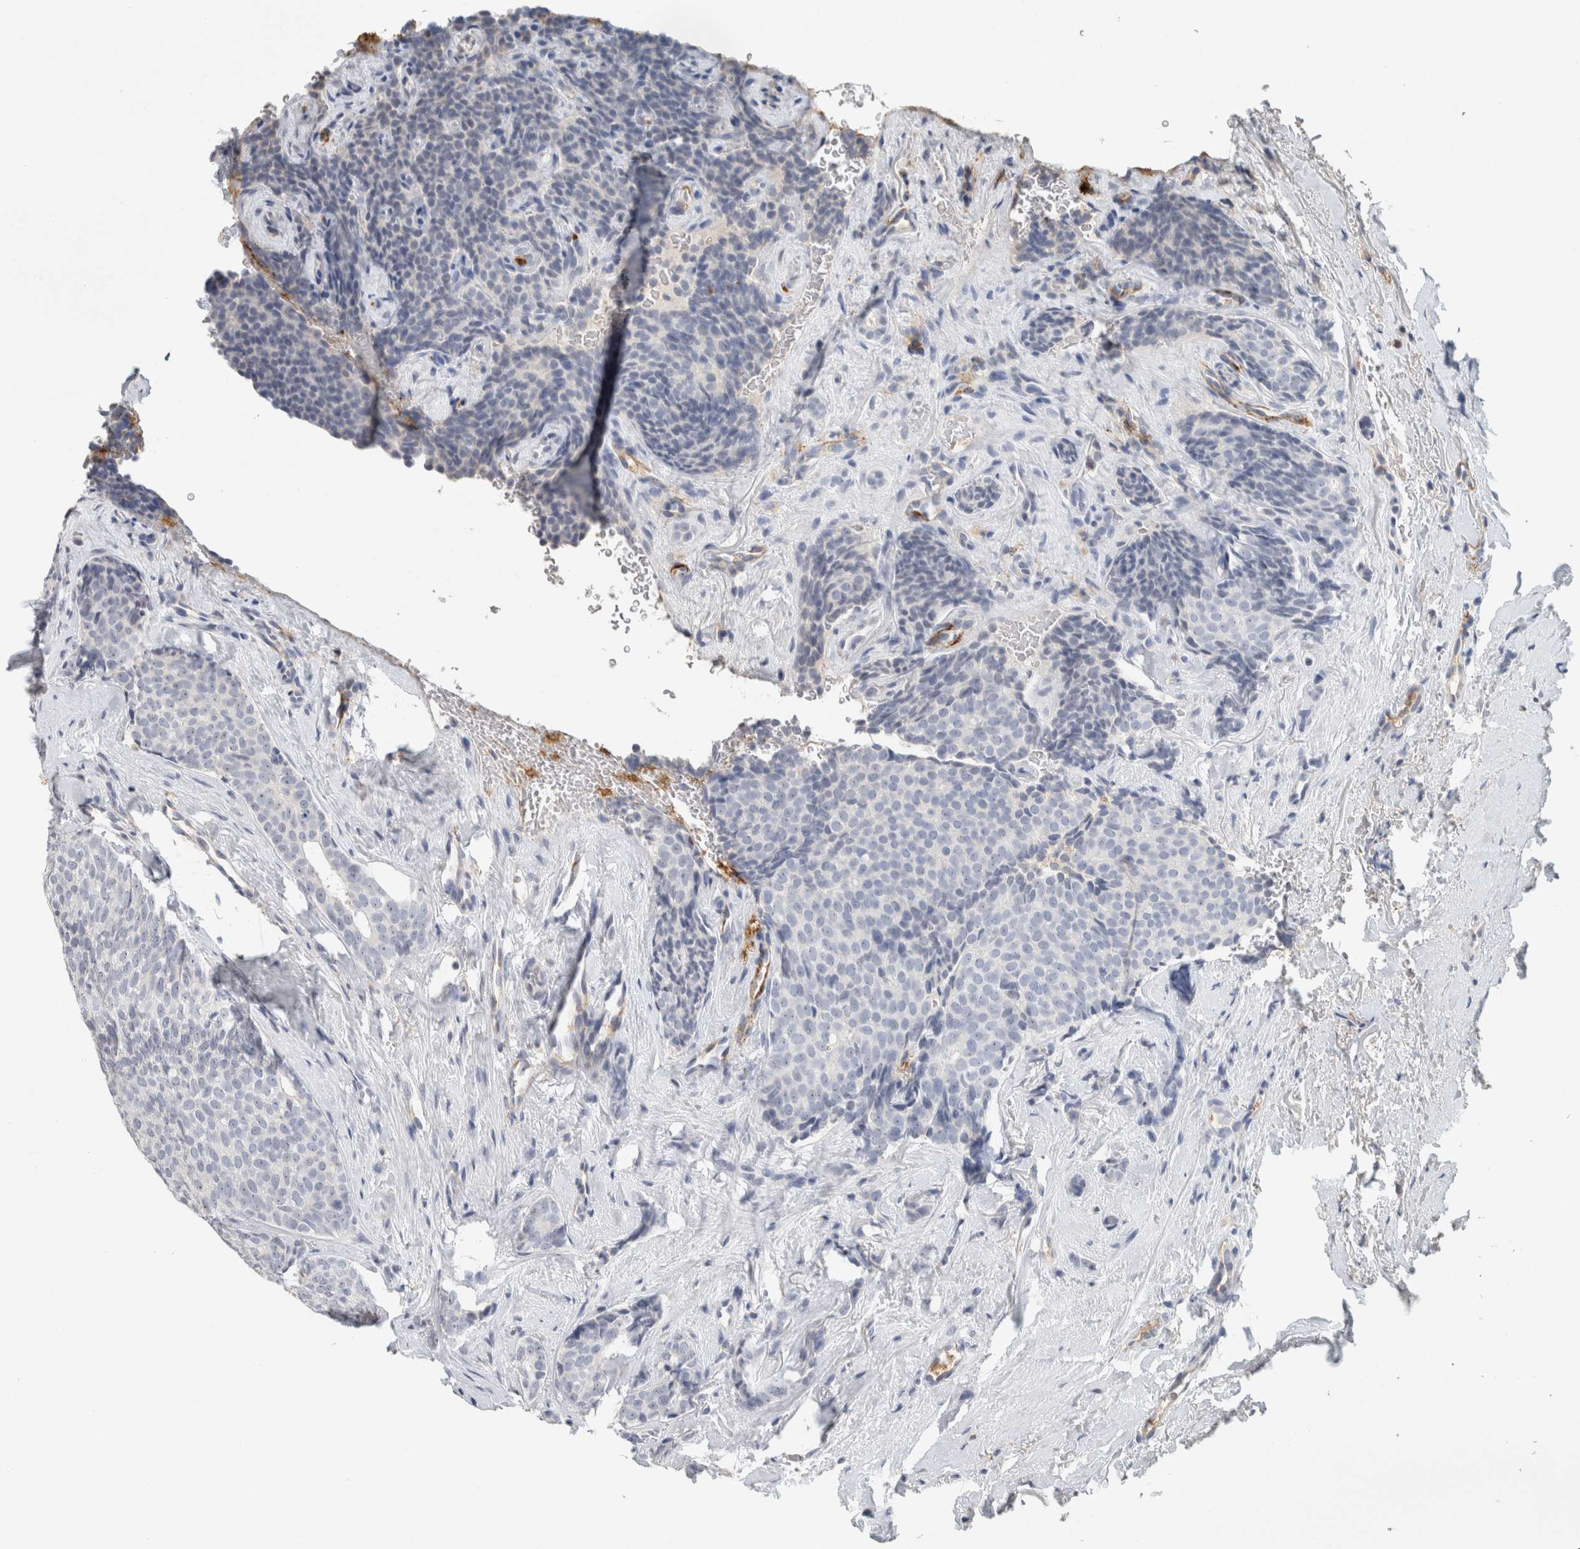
{"staining": {"intensity": "negative", "quantity": "none", "location": "none"}, "tissue": "breast cancer", "cell_type": "Tumor cells", "image_type": "cancer", "snomed": [{"axis": "morphology", "description": "Lobular carcinoma"}, {"axis": "topography", "description": "Skin"}, {"axis": "topography", "description": "Breast"}], "caption": "This is an immunohistochemistry micrograph of lobular carcinoma (breast). There is no expression in tumor cells.", "gene": "CD36", "patient": {"sex": "female", "age": 46}}